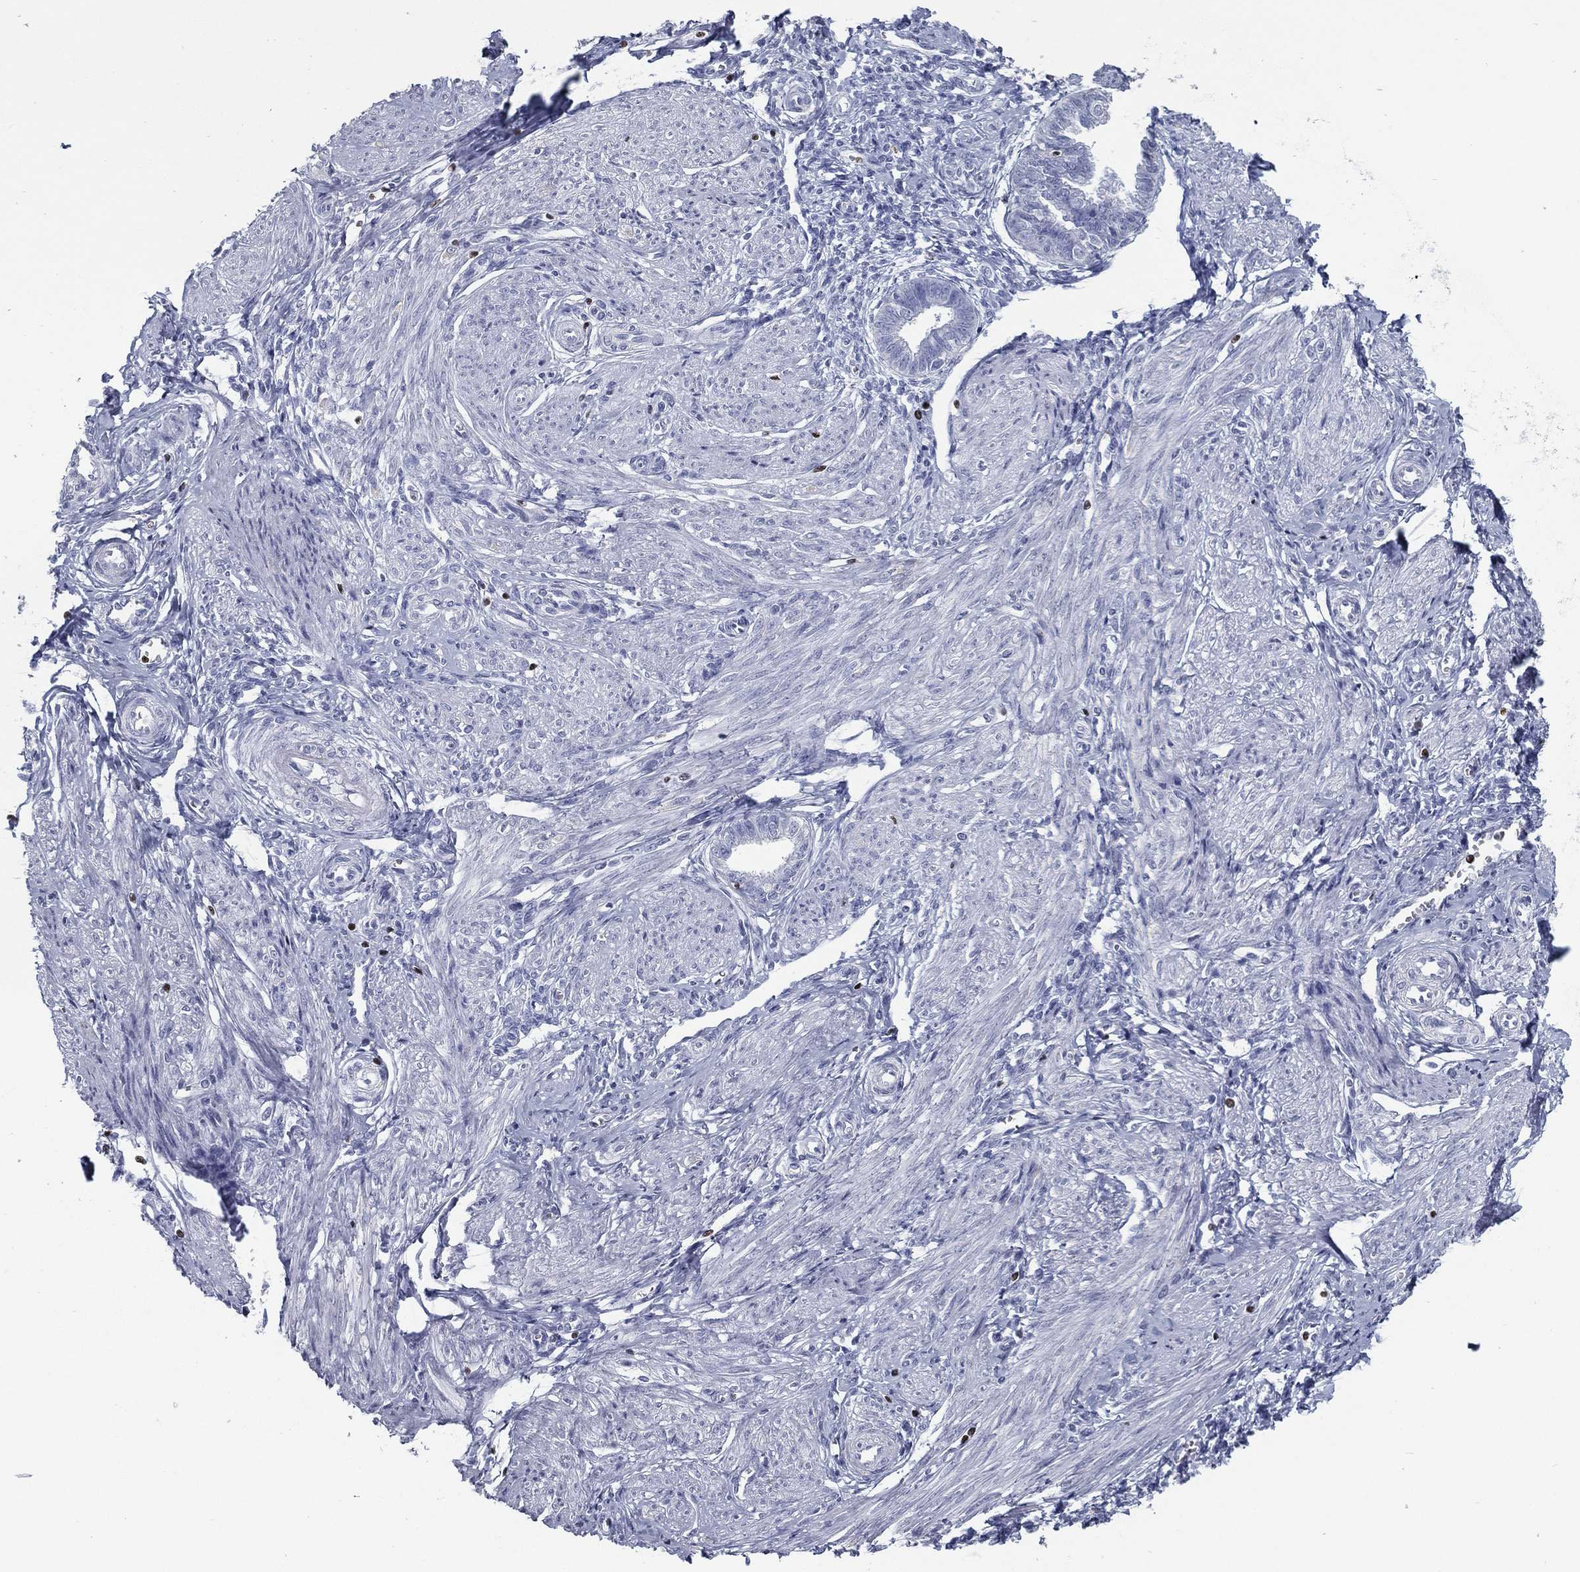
{"staining": {"intensity": "negative", "quantity": "none", "location": "none"}, "tissue": "endometrium", "cell_type": "Cells in endometrial stroma", "image_type": "normal", "snomed": [{"axis": "morphology", "description": "Normal tissue, NOS"}, {"axis": "topography", "description": "Cervix"}, {"axis": "topography", "description": "Endometrium"}], "caption": "DAB (3,3'-diaminobenzidine) immunohistochemical staining of unremarkable human endometrium demonstrates no significant positivity in cells in endometrial stroma.", "gene": "PYHIN1", "patient": {"sex": "female", "age": 37}}